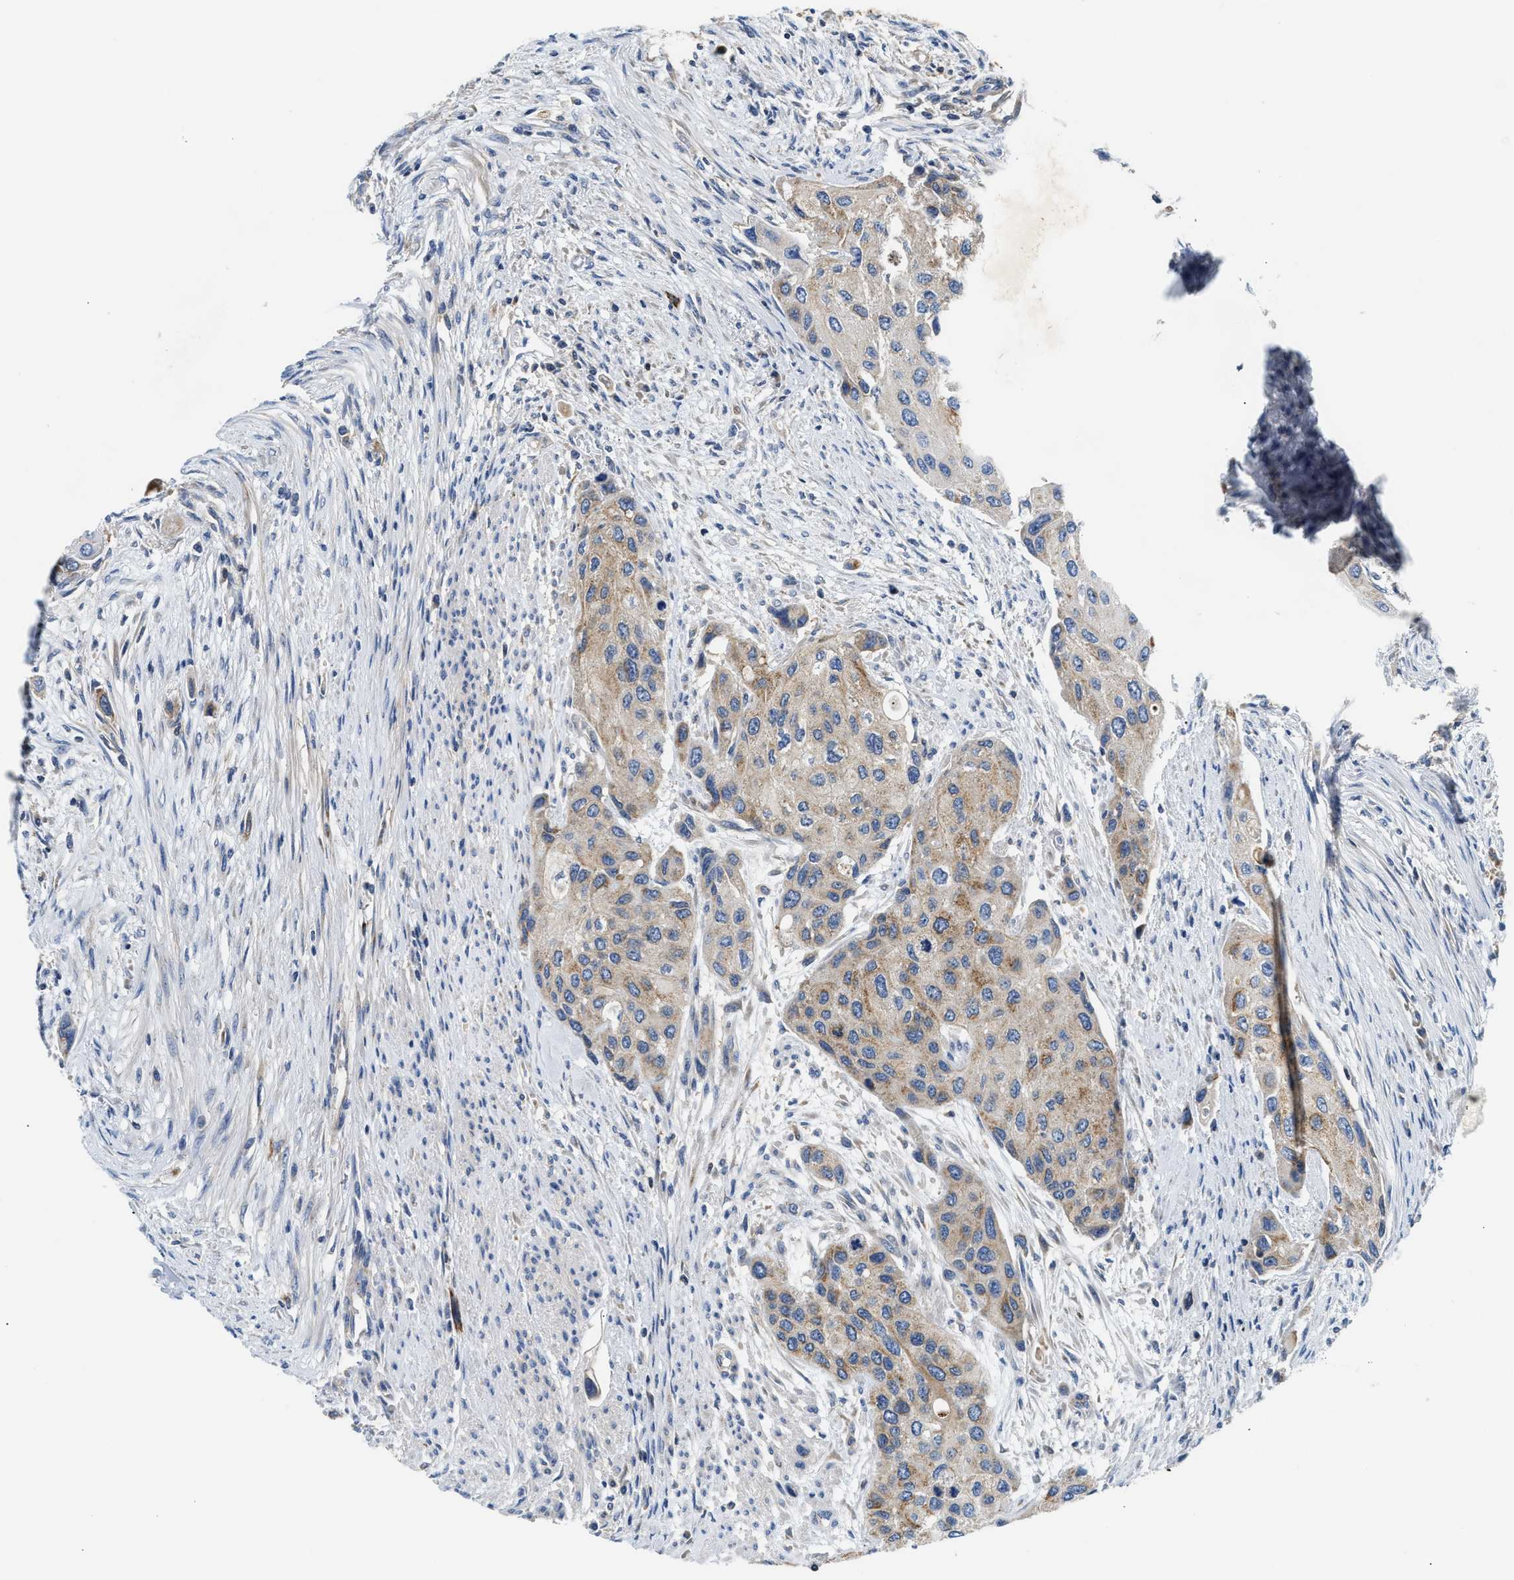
{"staining": {"intensity": "moderate", "quantity": "<25%", "location": "cytoplasmic/membranous"}, "tissue": "urothelial cancer", "cell_type": "Tumor cells", "image_type": "cancer", "snomed": [{"axis": "morphology", "description": "Urothelial carcinoma, High grade"}, {"axis": "topography", "description": "Urinary bladder"}], "caption": "Urothelial cancer tissue reveals moderate cytoplasmic/membranous positivity in about <25% of tumor cells, visualized by immunohistochemistry. (Brightfield microscopy of DAB IHC at high magnification).", "gene": "CCM2", "patient": {"sex": "female", "age": 56}}